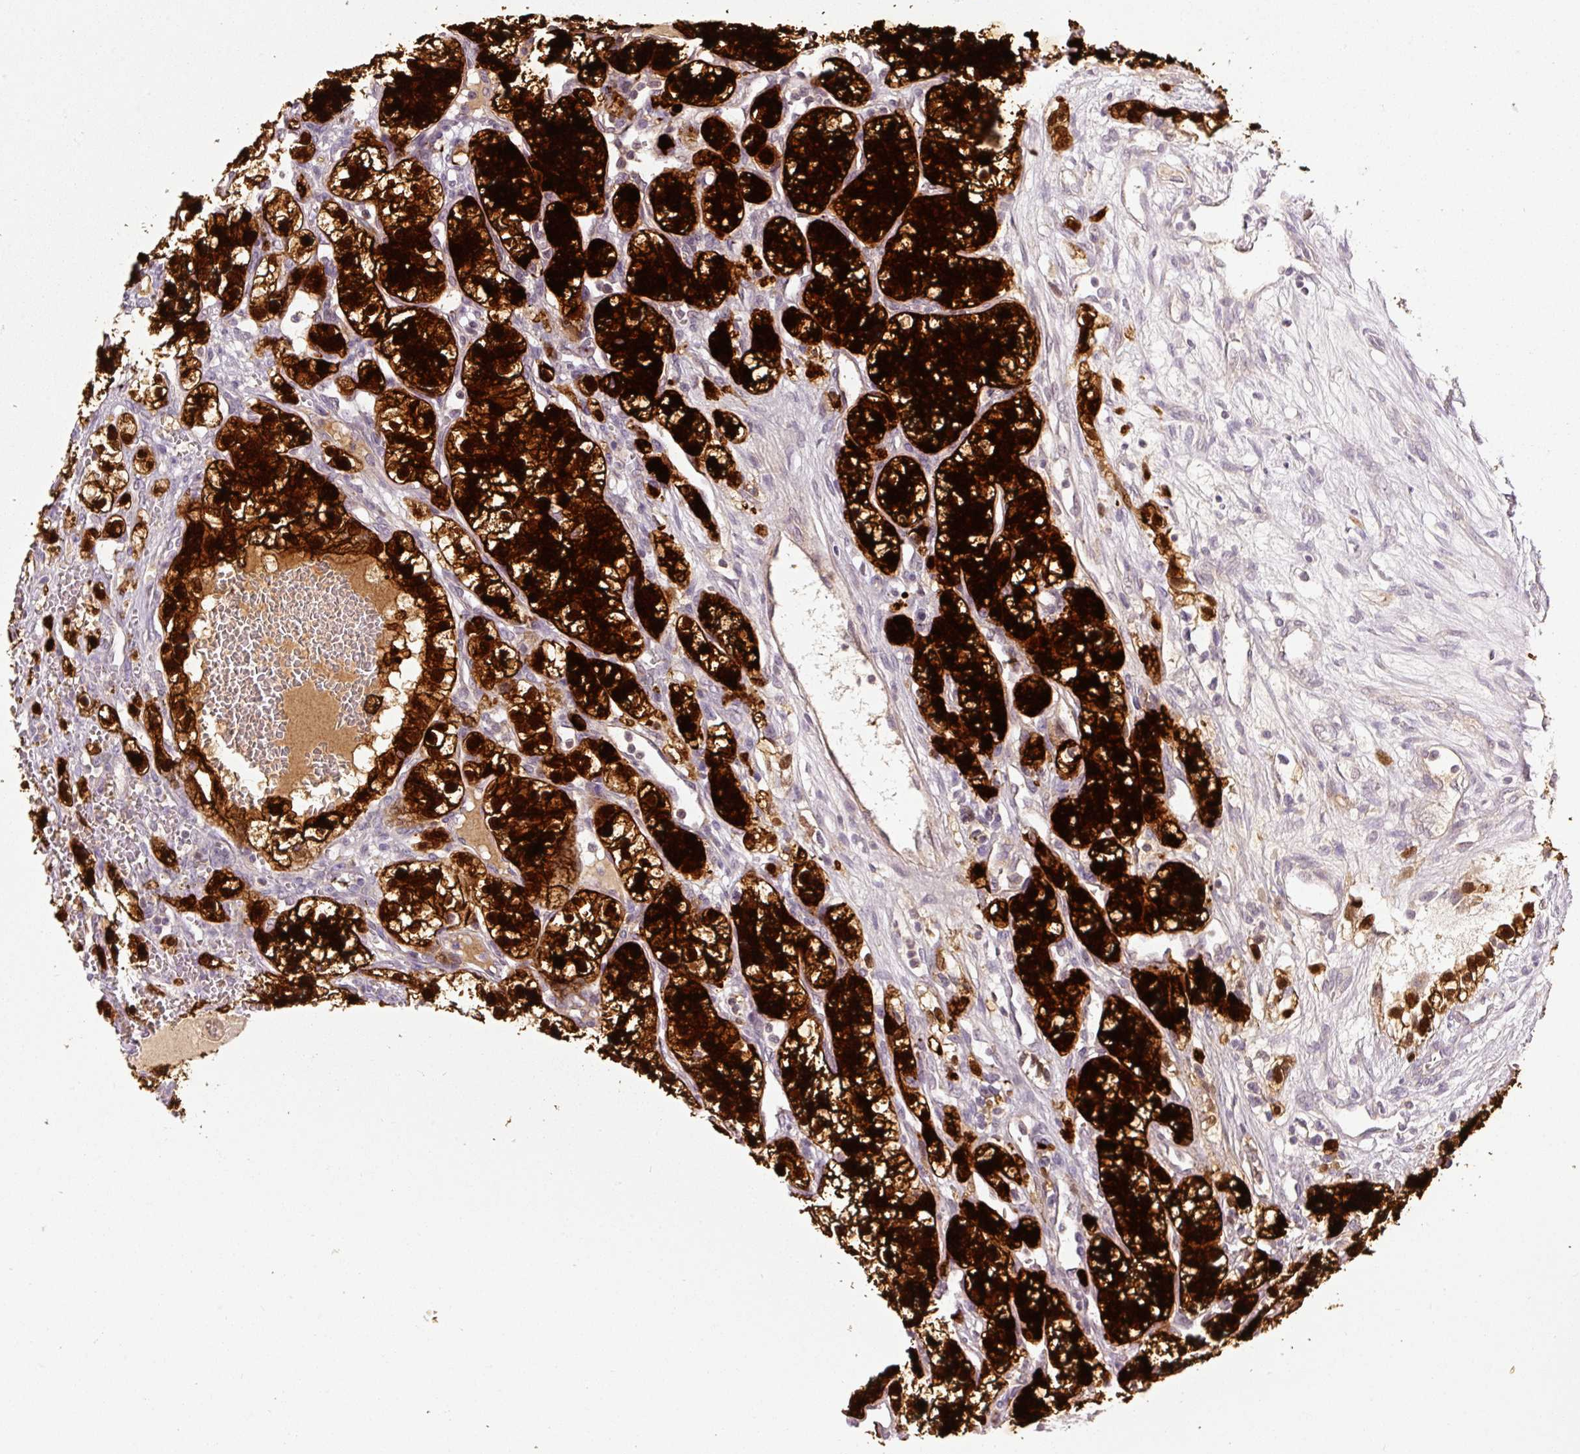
{"staining": {"intensity": "strong", "quantity": ">75%", "location": "cytoplasmic/membranous,nuclear"}, "tissue": "renal cancer", "cell_type": "Tumor cells", "image_type": "cancer", "snomed": [{"axis": "morphology", "description": "Adenocarcinoma, NOS"}, {"axis": "topography", "description": "Kidney"}], "caption": "Renal cancer (adenocarcinoma) tissue exhibits strong cytoplasmic/membranous and nuclear positivity in about >75% of tumor cells, visualized by immunohistochemistry. (Brightfield microscopy of DAB IHC at high magnification).", "gene": "FABP7", "patient": {"sex": "female", "age": 57}}